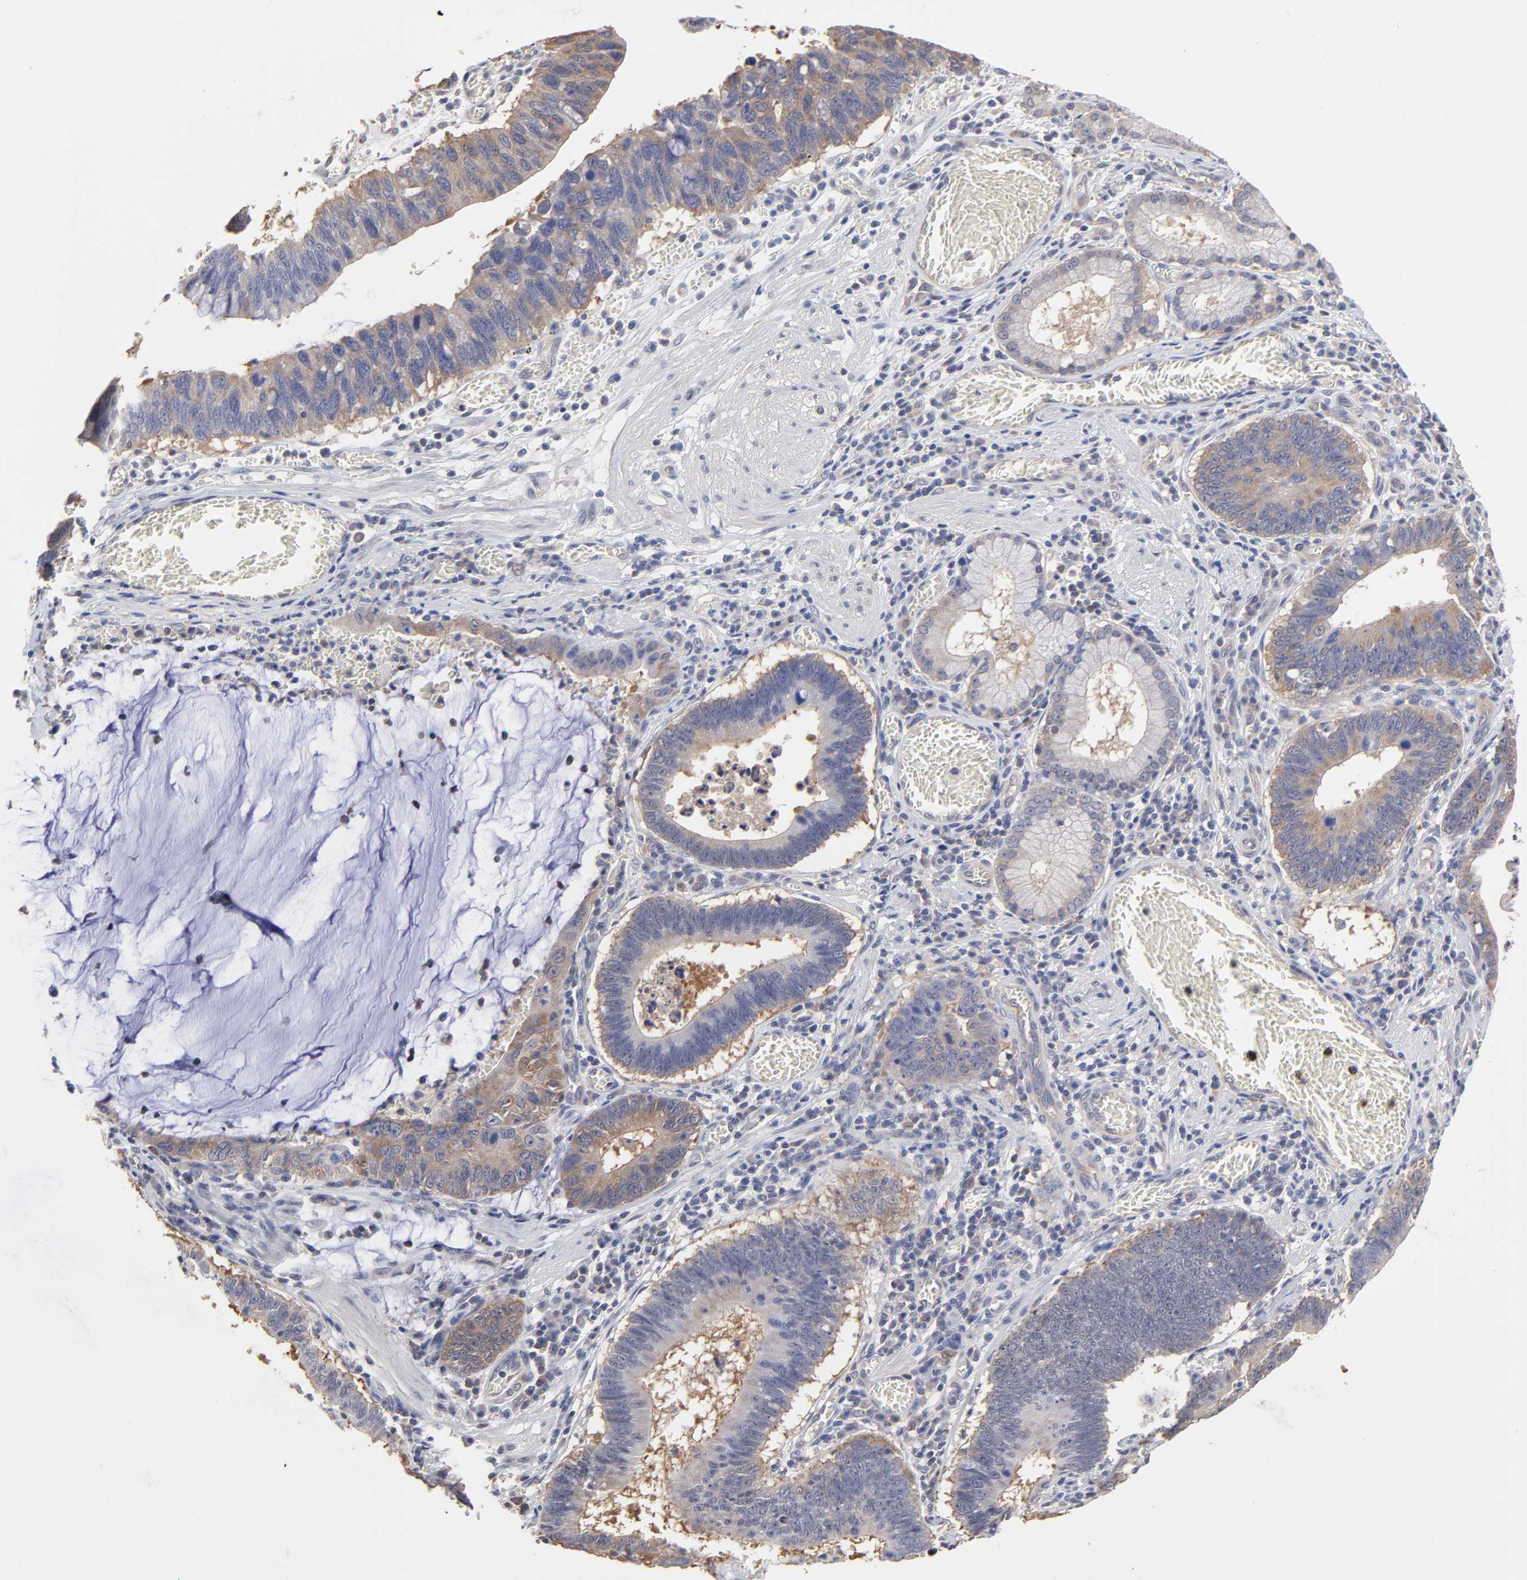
{"staining": {"intensity": "weak", "quantity": "25%-75%", "location": "cytoplasmic/membranous"}, "tissue": "stomach cancer", "cell_type": "Tumor cells", "image_type": "cancer", "snomed": [{"axis": "morphology", "description": "Adenocarcinoma, NOS"}, {"axis": "topography", "description": "Stomach"}, {"axis": "topography", "description": "Gastric cardia"}], "caption": "Human stomach adenocarcinoma stained for a protein (brown) displays weak cytoplasmic/membranous positive expression in approximately 25%-75% of tumor cells.", "gene": "CCT2", "patient": {"sex": "male", "age": 59}}